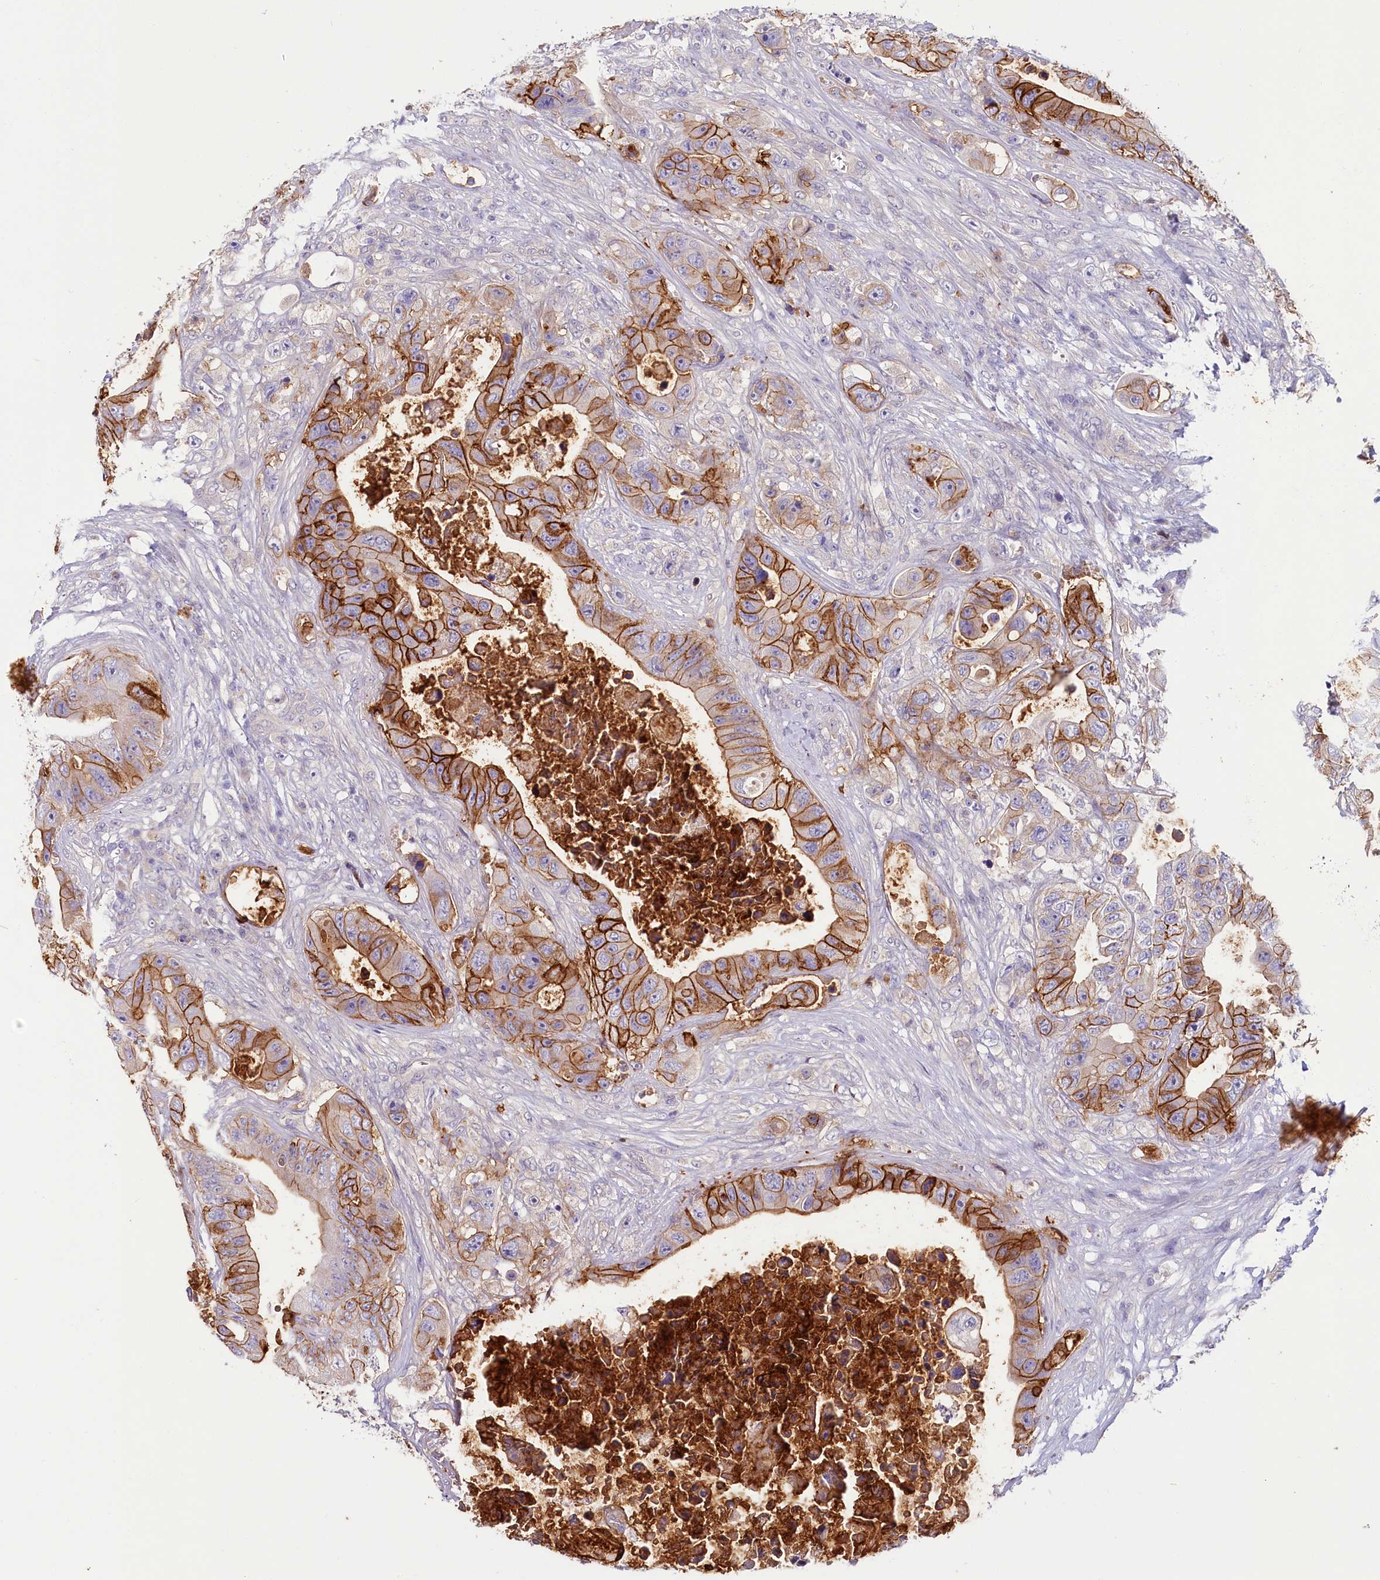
{"staining": {"intensity": "strong", "quantity": ">75%", "location": "cytoplasmic/membranous"}, "tissue": "colorectal cancer", "cell_type": "Tumor cells", "image_type": "cancer", "snomed": [{"axis": "morphology", "description": "Adenocarcinoma, NOS"}, {"axis": "topography", "description": "Colon"}], "caption": "Approximately >75% of tumor cells in human adenocarcinoma (colorectal) display strong cytoplasmic/membranous protein staining as visualized by brown immunohistochemical staining.", "gene": "PDE6D", "patient": {"sex": "female", "age": 46}}